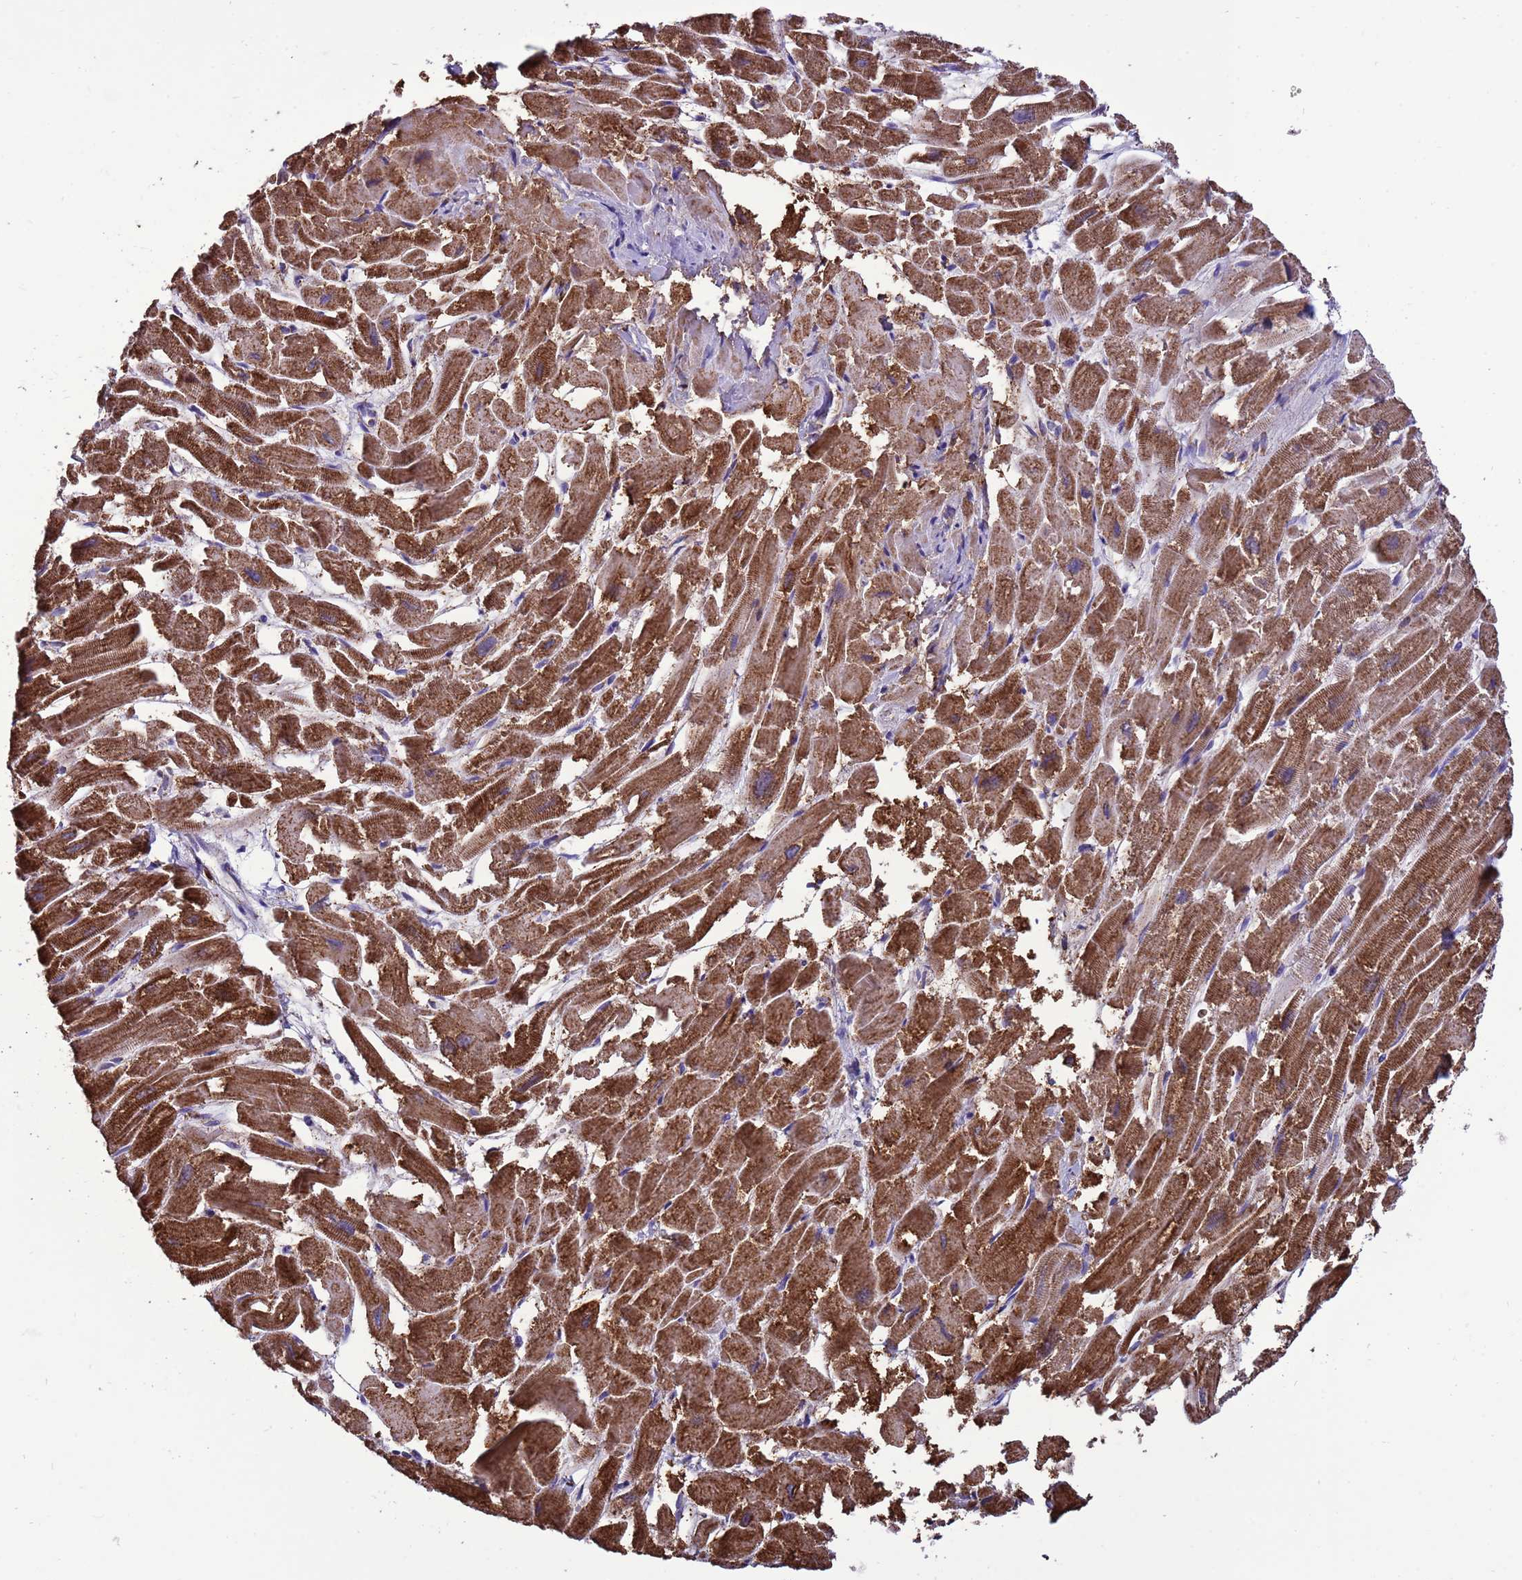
{"staining": {"intensity": "moderate", "quantity": ">75%", "location": "cytoplasmic/membranous"}, "tissue": "heart muscle", "cell_type": "Cardiomyocytes", "image_type": "normal", "snomed": [{"axis": "morphology", "description": "Normal tissue, NOS"}, {"axis": "topography", "description": "Heart"}], "caption": "Immunohistochemical staining of normal human heart muscle displays >75% levels of moderate cytoplasmic/membranous protein positivity in approximately >75% of cardiomyocytes. The staining was performed using DAB (3,3'-diaminobenzidine) to visualize the protein expression in brown, while the nuclei were stained in blue with hematoxylin (Magnification: 20x).", "gene": "CCDC191", "patient": {"sex": "male", "age": 54}}